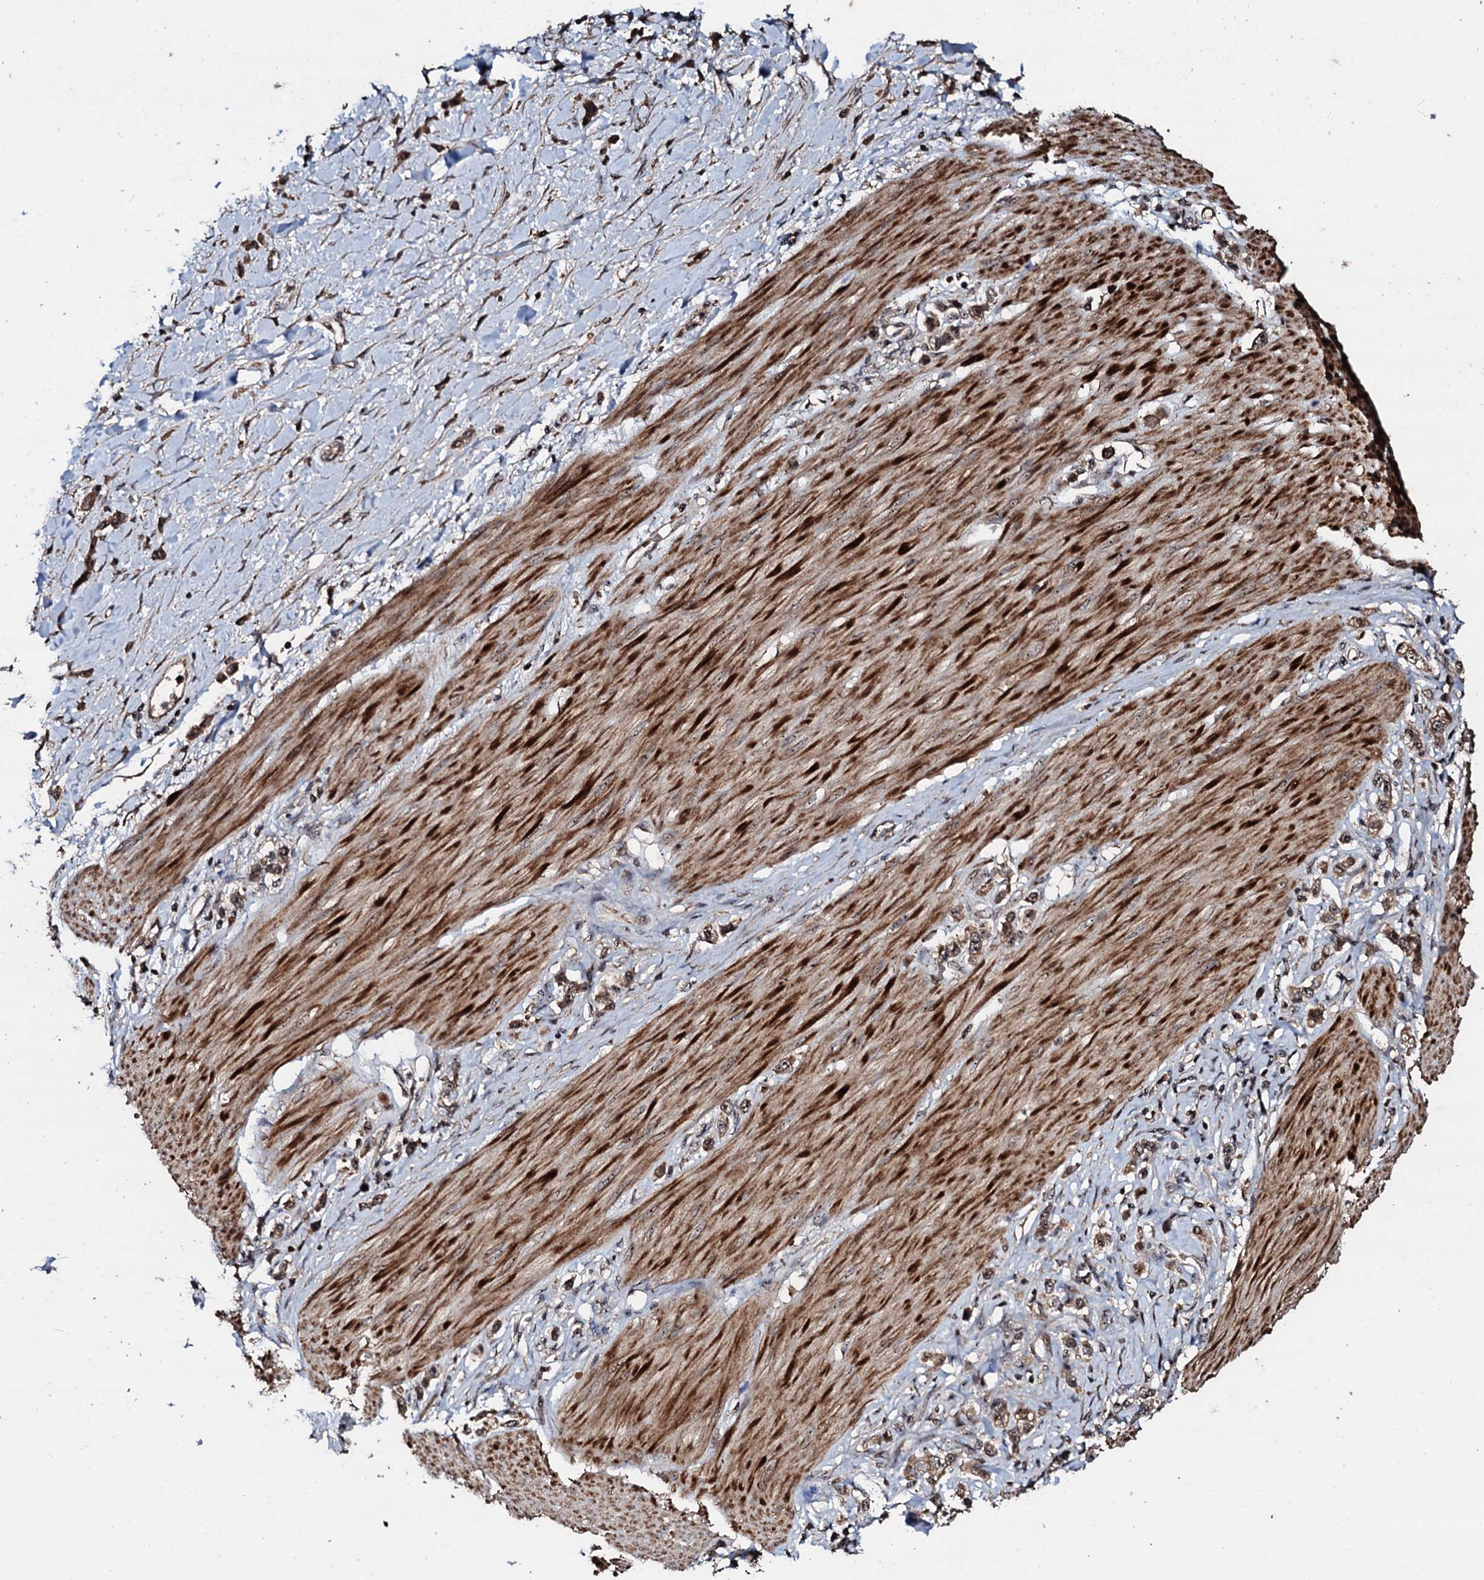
{"staining": {"intensity": "weak", "quantity": ">75%", "location": "cytoplasmic/membranous,nuclear"}, "tissue": "stomach cancer", "cell_type": "Tumor cells", "image_type": "cancer", "snomed": [{"axis": "morphology", "description": "Normal tissue, NOS"}, {"axis": "morphology", "description": "Adenocarcinoma, NOS"}, {"axis": "topography", "description": "Stomach, upper"}, {"axis": "topography", "description": "Stomach"}], "caption": "Protein staining displays weak cytoplasmic/membranous and nuclear expression in approximately >75% of tumor cells in stomach adenocarcinoma.", "gene": "SUPT7L", "patient": {"sex": "female", "age": 65}}